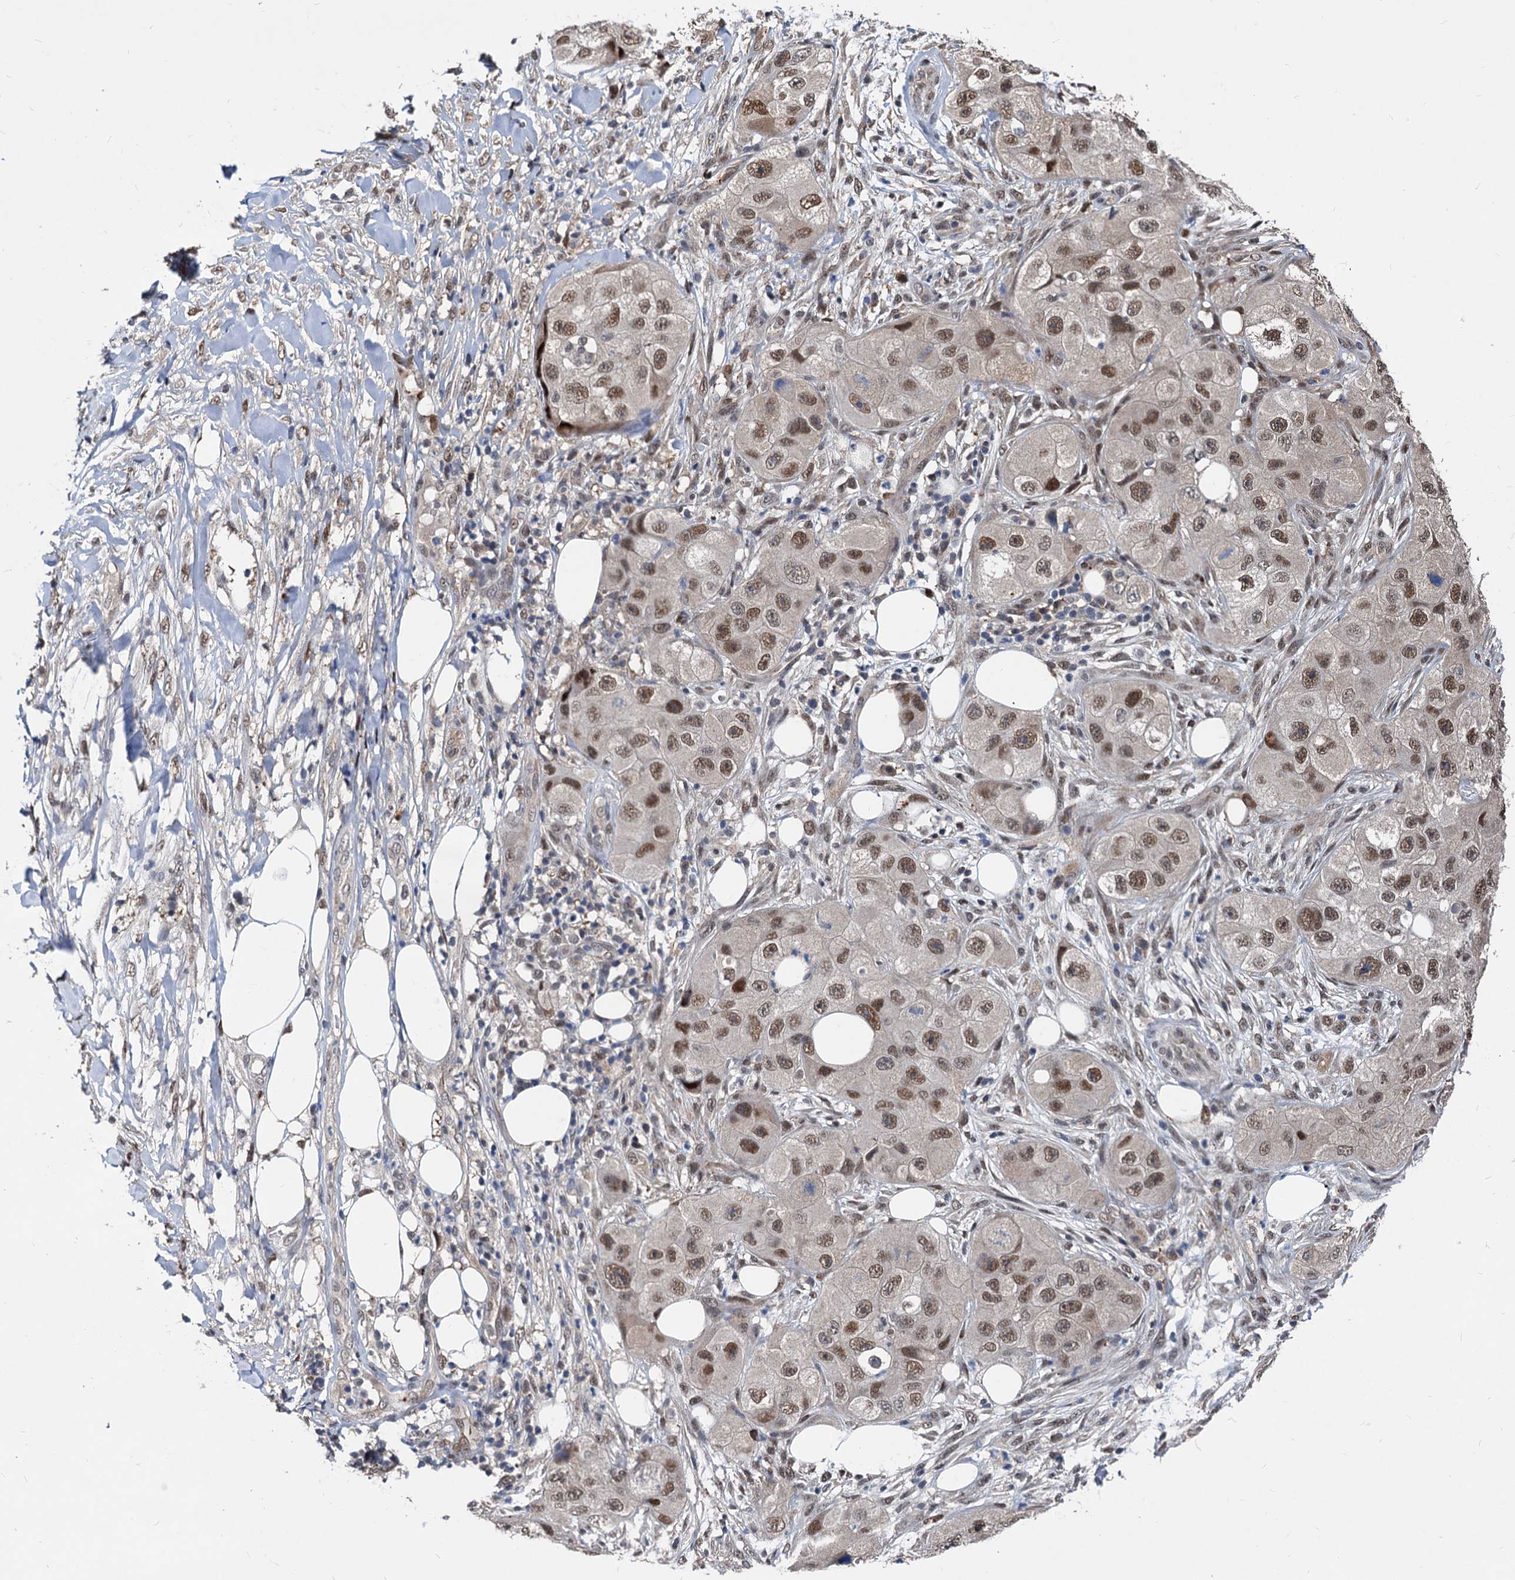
{"staining": {"intensity": "moderate", "quantity": ">75%", "location": "nuclear"}, "tissue": "skin cancer", "cell_type": "Tumor cells", "image_type": "cancer", "snomed": [{"axis": "morphology", "description": "Squamous cell carcinoma, NOS"}, {"axis": "topography", "description": "Skin"}, {"axis": "topography", "description": "Subcutis"}], "caption": "Human skin squamous cell carcinoma stained for a protein (brown) shows moderate nuclear positive staining in about >75% of tumor cells.", "gene": "PSMD4", "patient": {"sex": "male", "age": 73}}